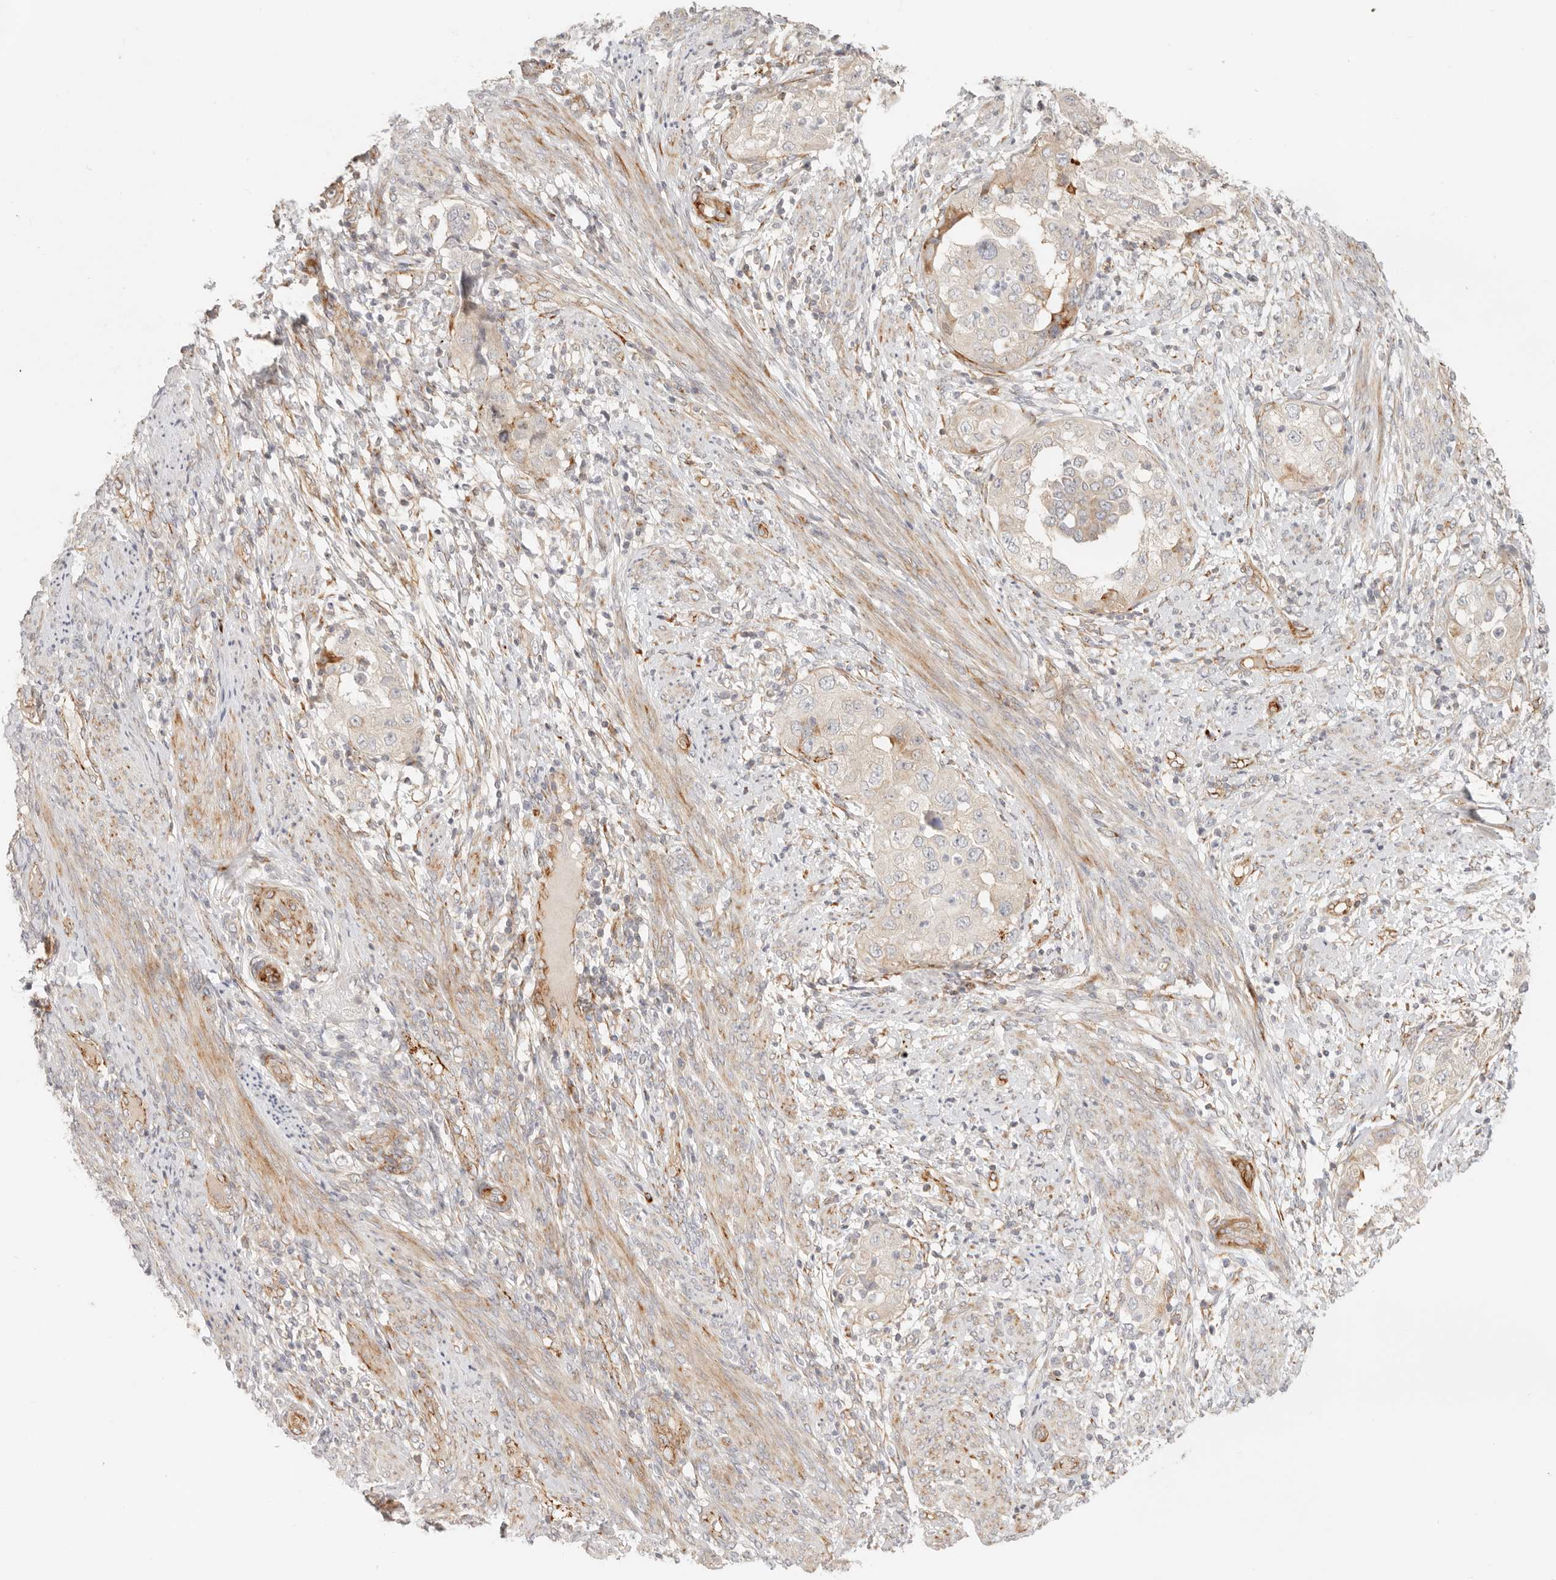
{"staining": {"intensity": "moderate", "quantity": "<25%", "location": "cytoplasmic/membranous"}, "tissue": "endometrial cancer", "cell_type": "Tumor cells", "image_type": "cancer", "snomed": [{"axis": "morphology", "description": "Adenocarcinoma, NOS"}, {"axis": "topography", "description": "Endometrium"}], "caption": "Tumor cells show low levels of moderate cytoplasmic/membranous expression in about <25% of cells in adenocarcinoma (endometrial).", "gene": "SASS6", "patient": {"sex": "female", "age": 85}}